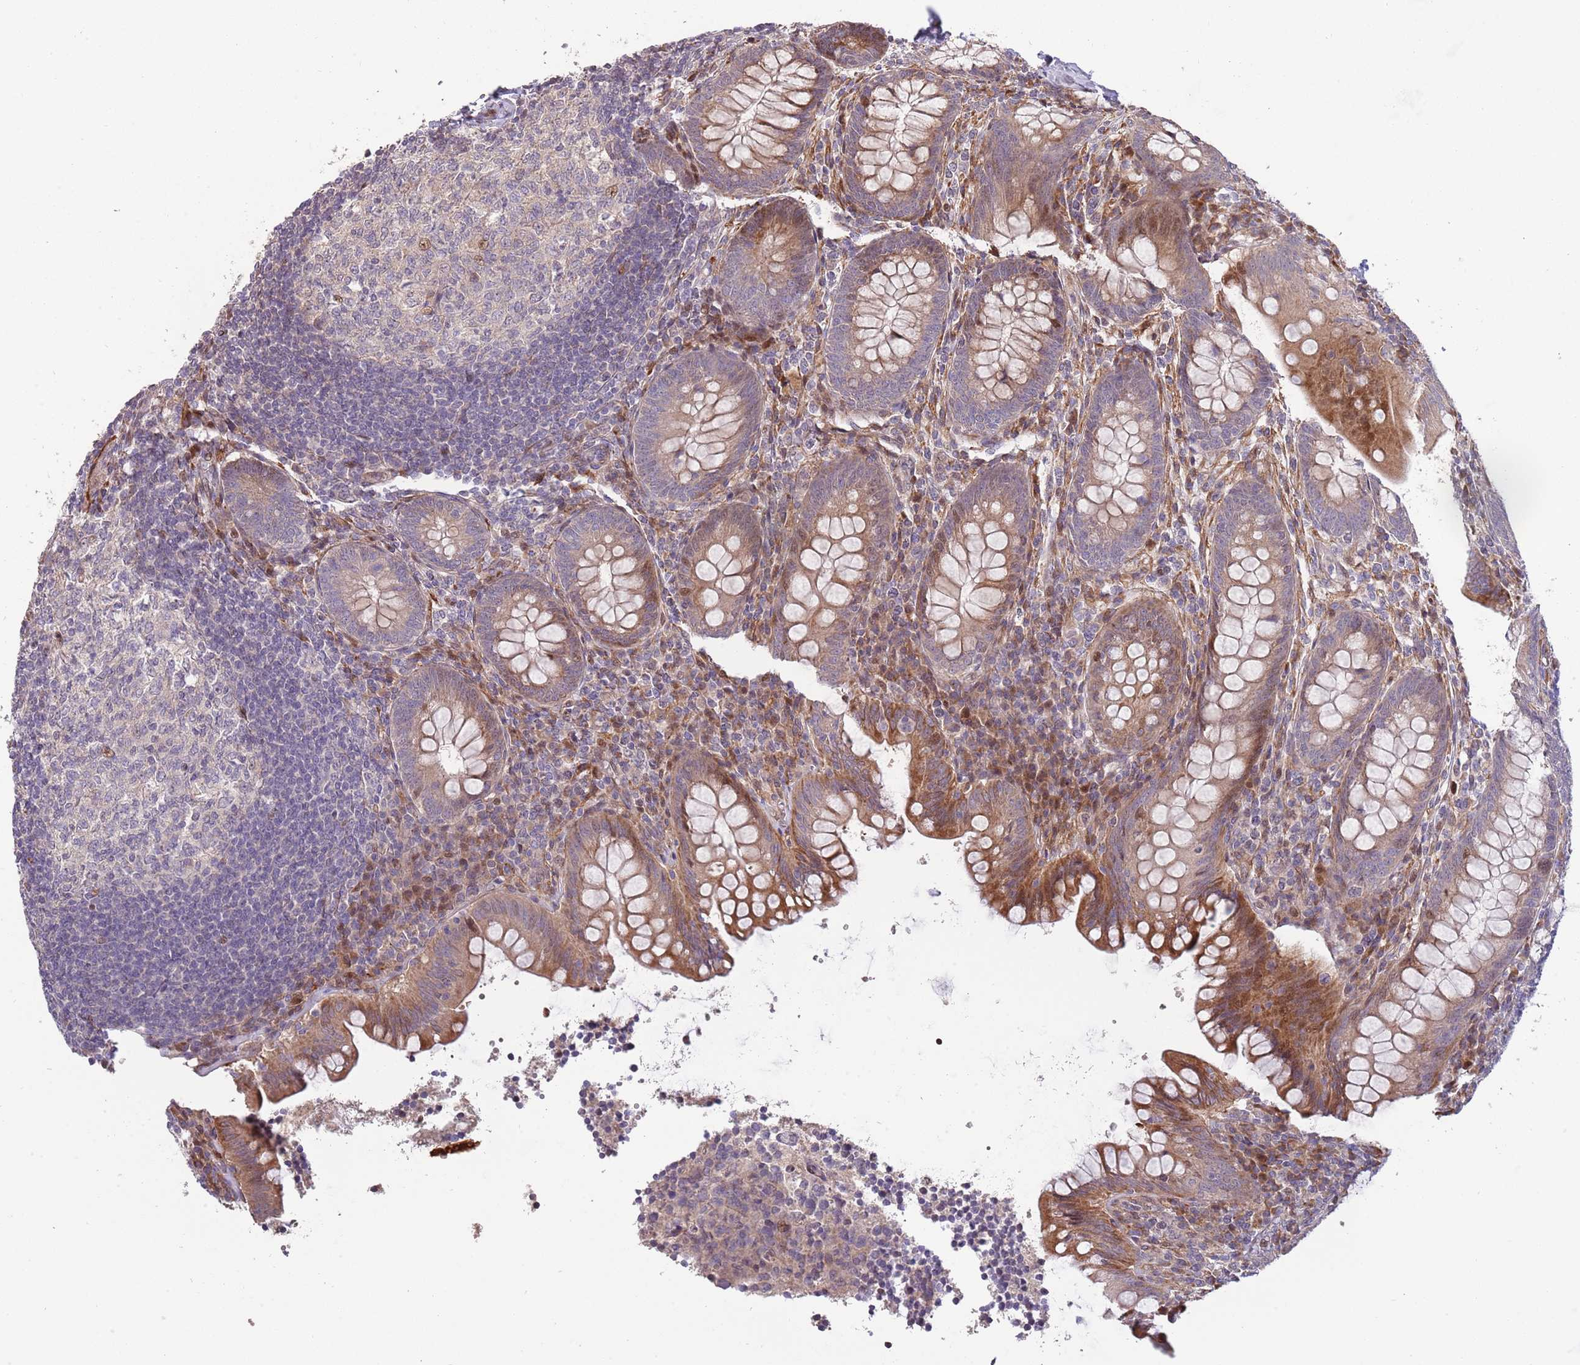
{"staining": {"intensity": "moderate", "quantity": "25%-75%", "location": "cytoplasmic/membranous,nuclear"}, "tissue": "appendix", "cell_type": "Glandular cells", "image_type": "normal", "snomed": [{"axis": "morphology", "description": "Normal tissue, NOS"}, {"axis": "topography", "description": "Appendix"}], "caption": "Immunohistochemical staining of normal appendix demonstrates 25%-75% levels of moderate cytoplasmic/membranous,nuclear protein staining in about 25%-75% of glandular cells.", "gene": "SYNDIG1L", "patient": {"sex": "female", "age": 33}}